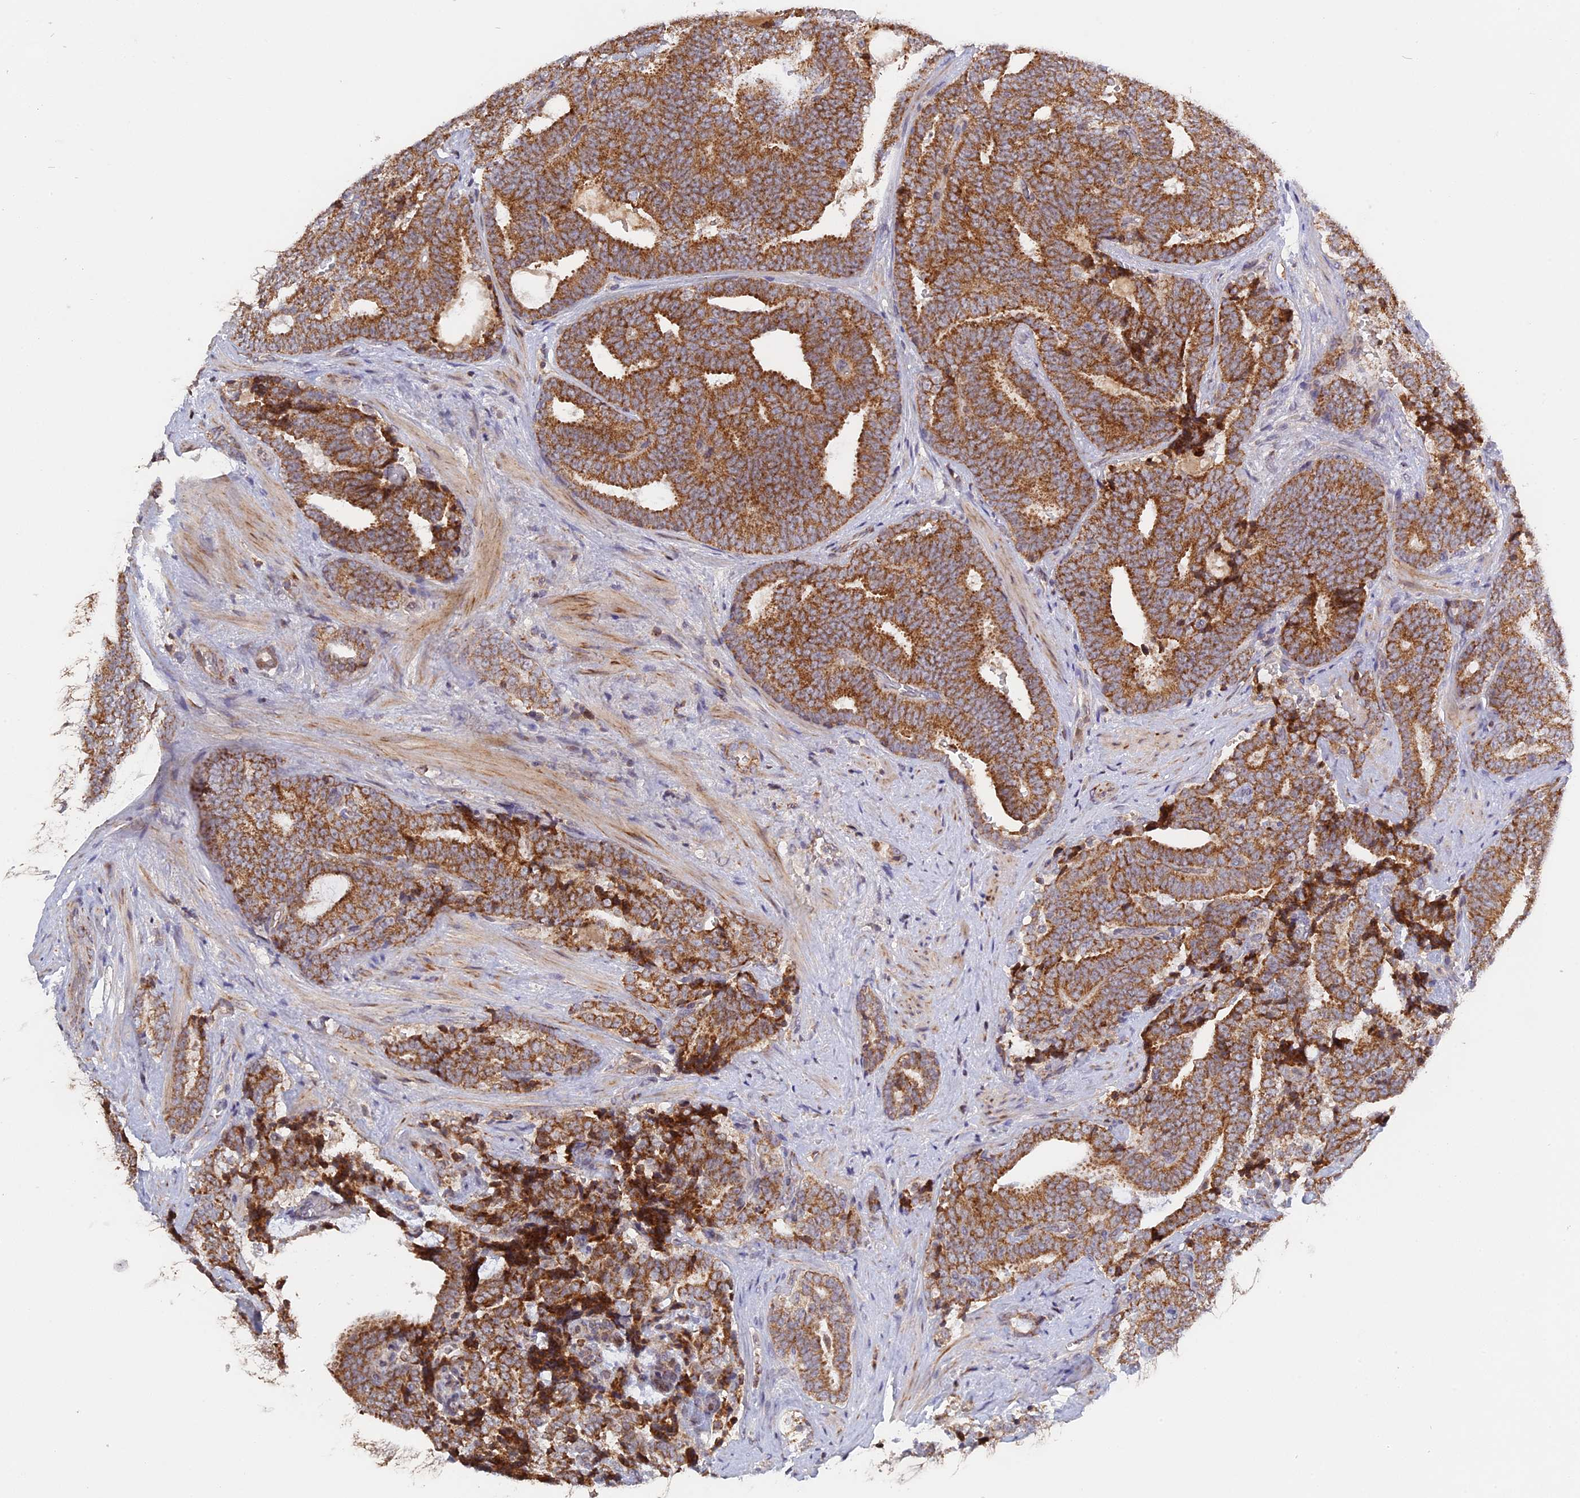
{"staining": {"intensity": "moderate", "quantity": ">75%", "location": "cytoplasmic/membranous"}, "tissue": "prostate cancer", "cell_type": "Tumor cells", "image_type": "cancer", "snomed": [{"axis": "morphology", "description": "Adenocarcinoma, High grade"}, {"axis": "topography", "description": "Prostate and seminal vesicle, NOS"}], "caption": "Protein staining by IHC exhibits moderate cytoplasmic/membranous expression in about >75% of tumor cells in prostate high-grade adenocarcinoma. (DAB (3,3'-diaminobenzidine) = brown stain, brightfield microscopy at high magnification).", "gene": "MPV17L", "patient": {"sex": "male", "age": 67}}